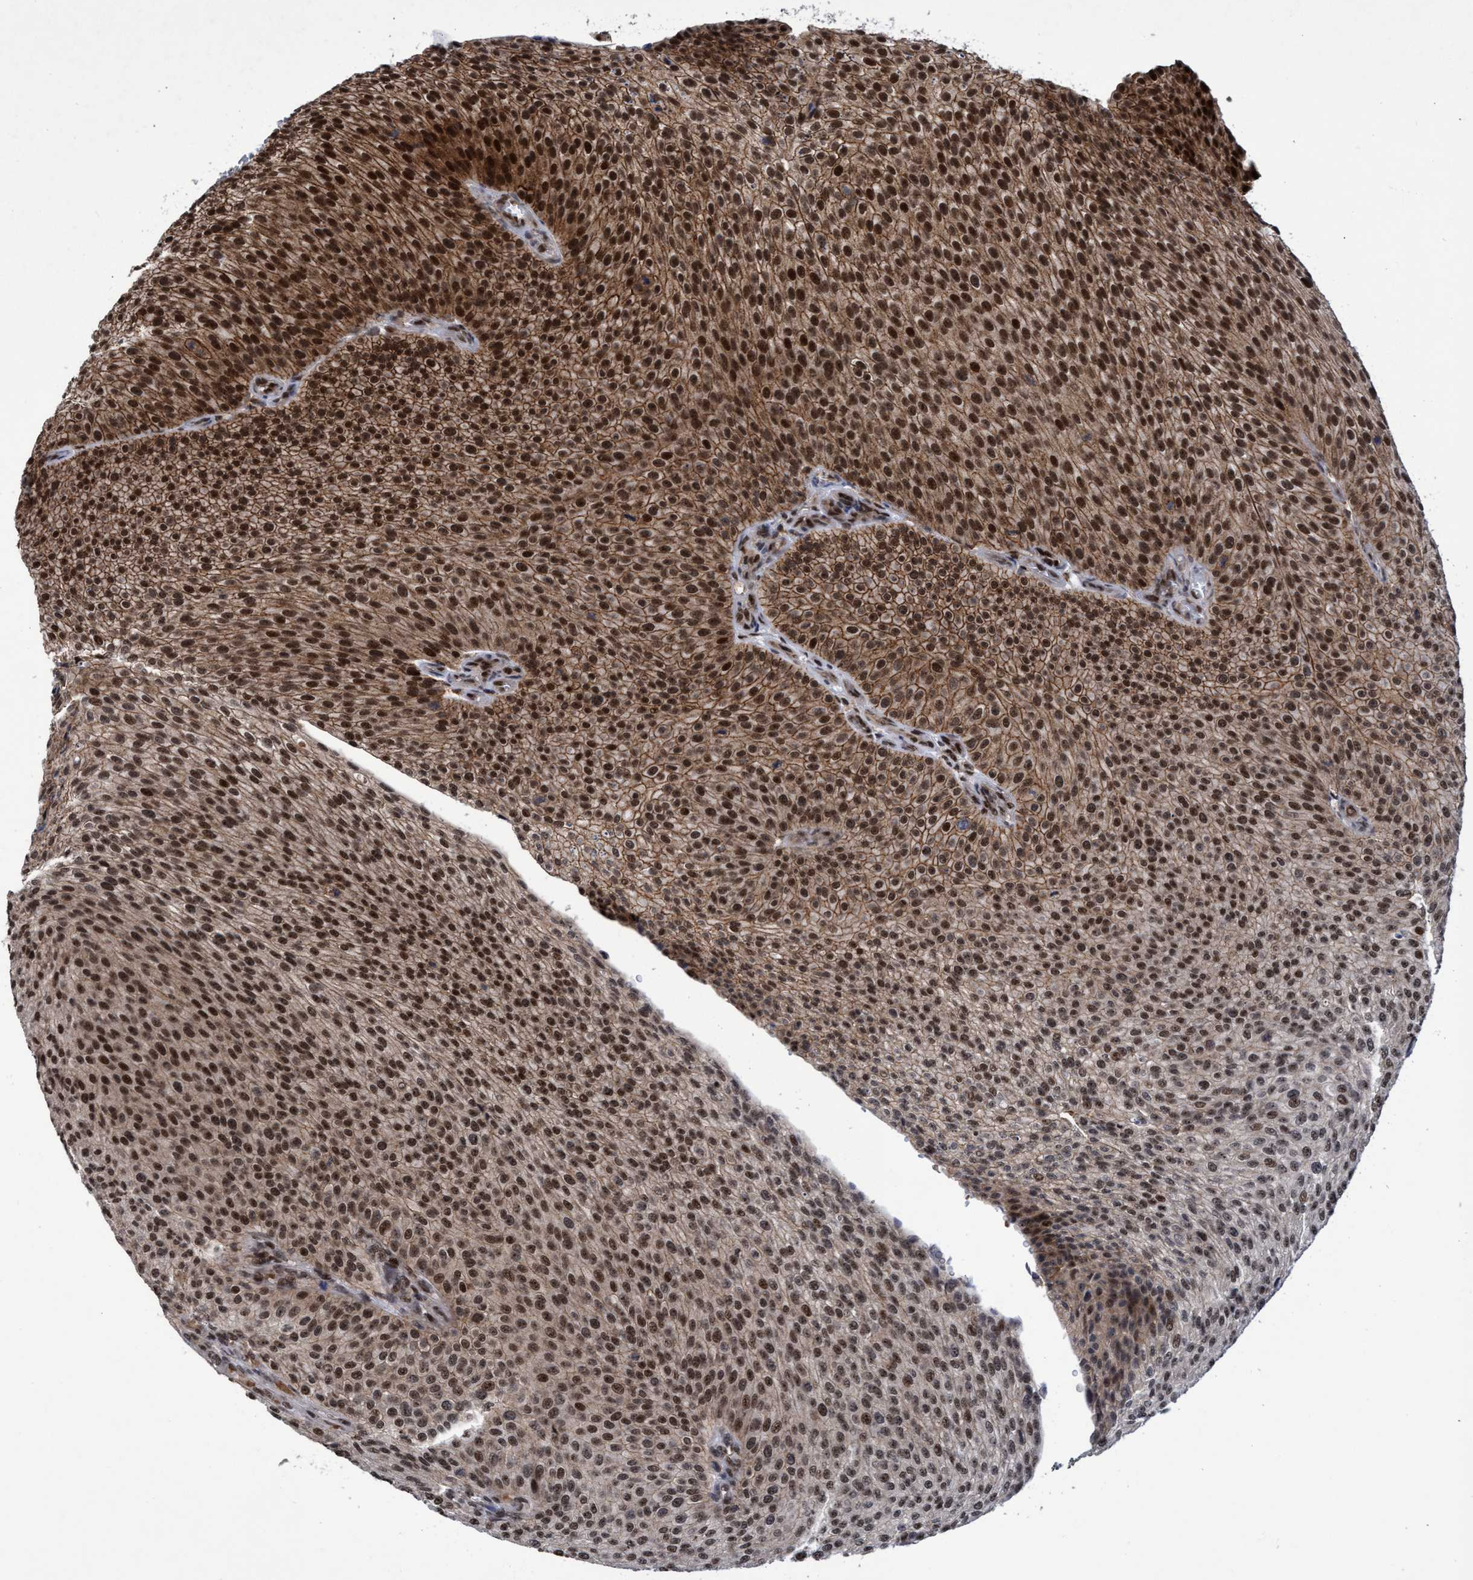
{"staining": {"intensity": "strong", "quantity": ">75%", "location": "cytoplasmic/membranous,nuclear"}, "tissue": "urothelial cancer", "cell_type": "Tumor cells", "image_type": "cancer", "snomed": [{"axis": "morphology", "description": "Urothelial carcinoma, Low grade"}, {"axis": "topography", "description": "Smooth muscle"}, {"axis": "topography", "description": "Urinary bladder"}], "caption": "Tumor cells display high levels of strong cytoplasmic/membranous and nuclear expression in approximately >75% of cells in urothelial carcinoma (low-grade). (Brightfield microscopy of DAB IHC at high magnification).", "gene": "GTF2F1", "patient": {"sex": "male", "age": 60}}